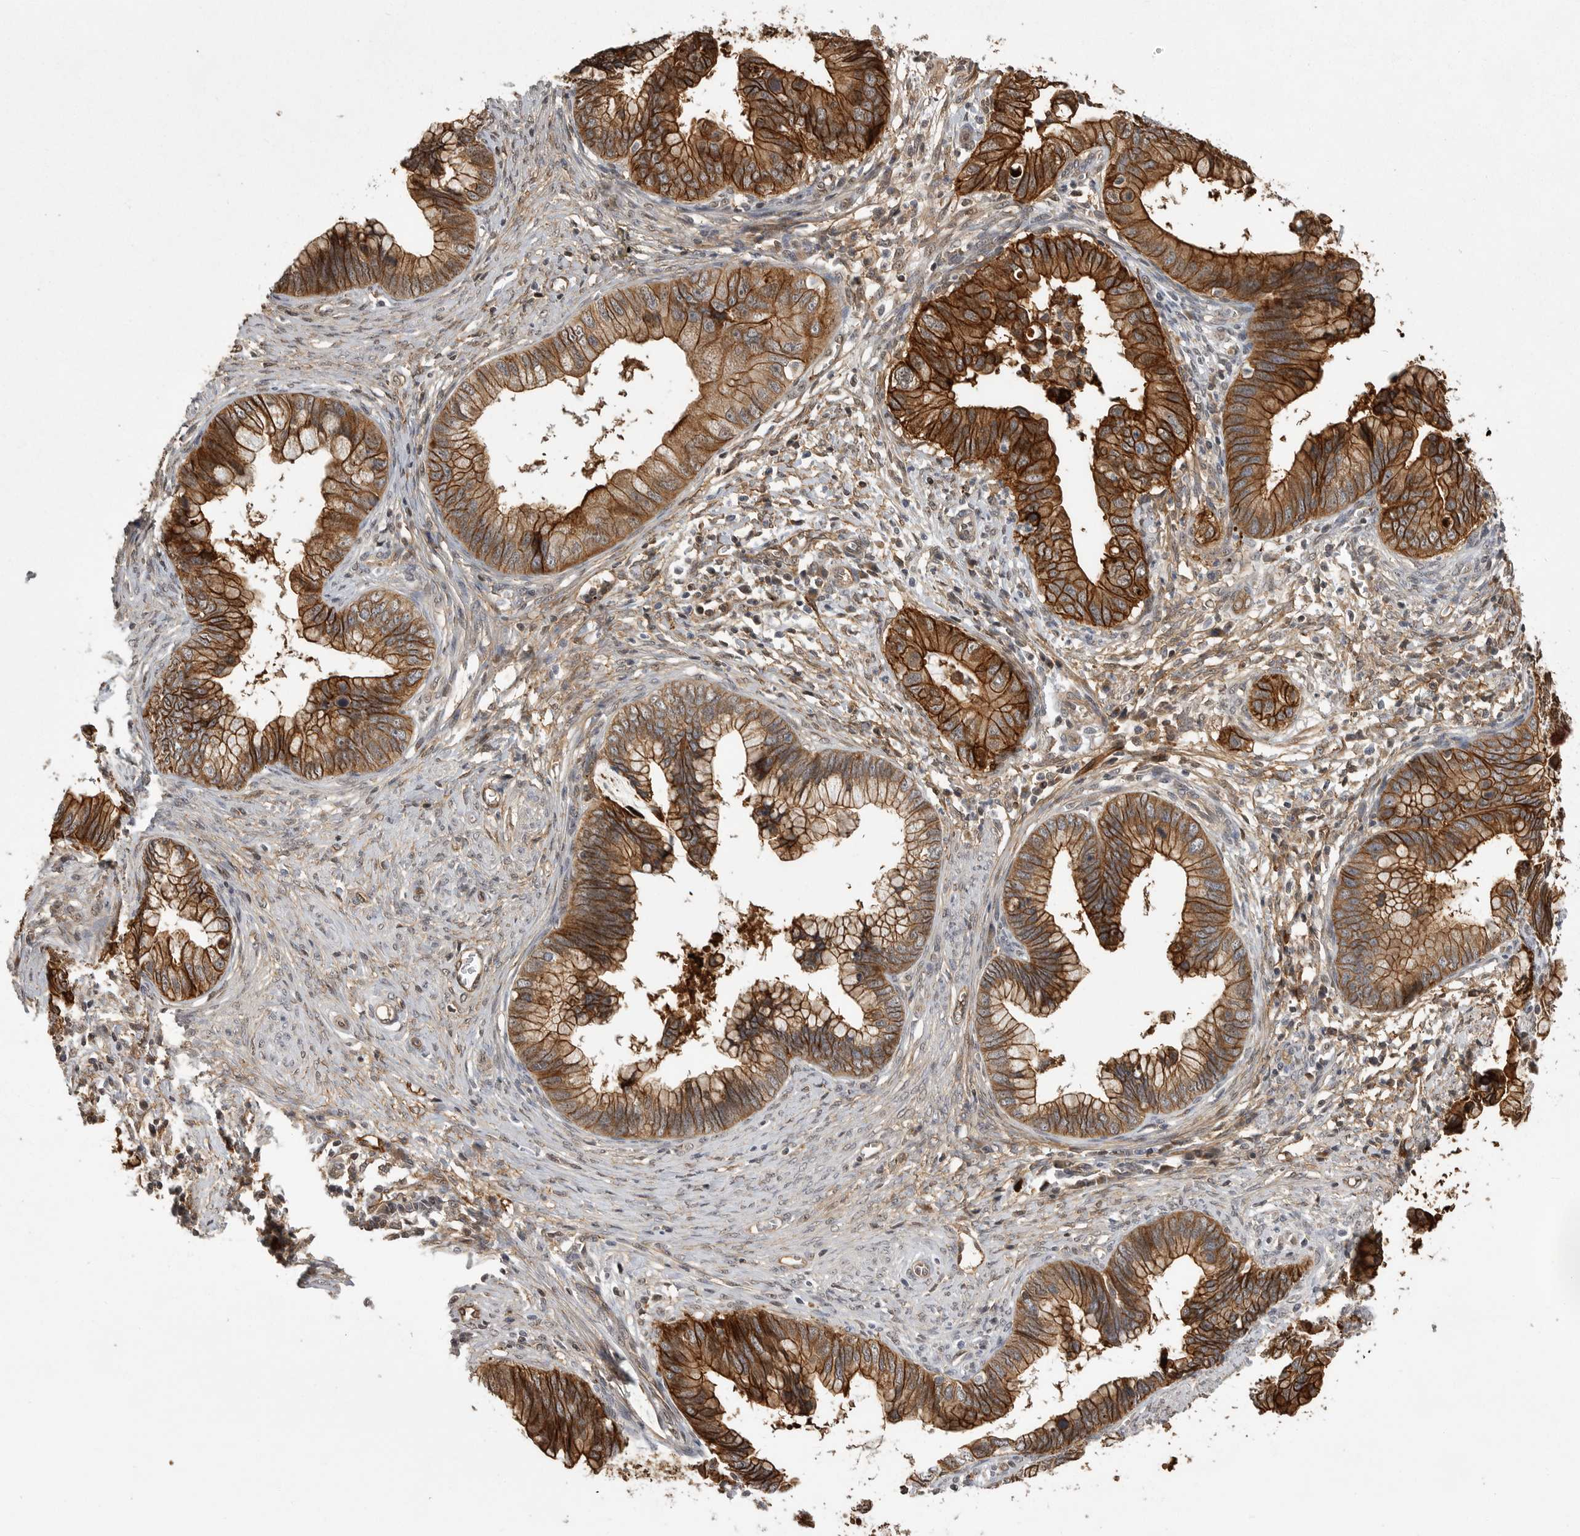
{"staining": {"intensity": "strong", "quantity": ">75%", "location": "cytoplasmic/membranous"}, "tissue": "cervical cancer", "cell_type": "Tumor cells", "image_type": "cancer", "snomed": [{"axis": "morphology", "description": "Adenocarcinoma, NOS"}, {"axis": "topography", "description": "Cervix"}], "caption": "A histopathology image of cervical adenocarcinoma stained for a protein displays strong cytoplasmic/membranous brown staining in tumor cells. The staining was performed using DAB (3,3'-diaminobenzidine), with brown indicating positive protein expression. Nuclei are stained blue with hematoxylin.", "gene": "NECTIN1", "patient": {"sex": "female", "age": 44}}